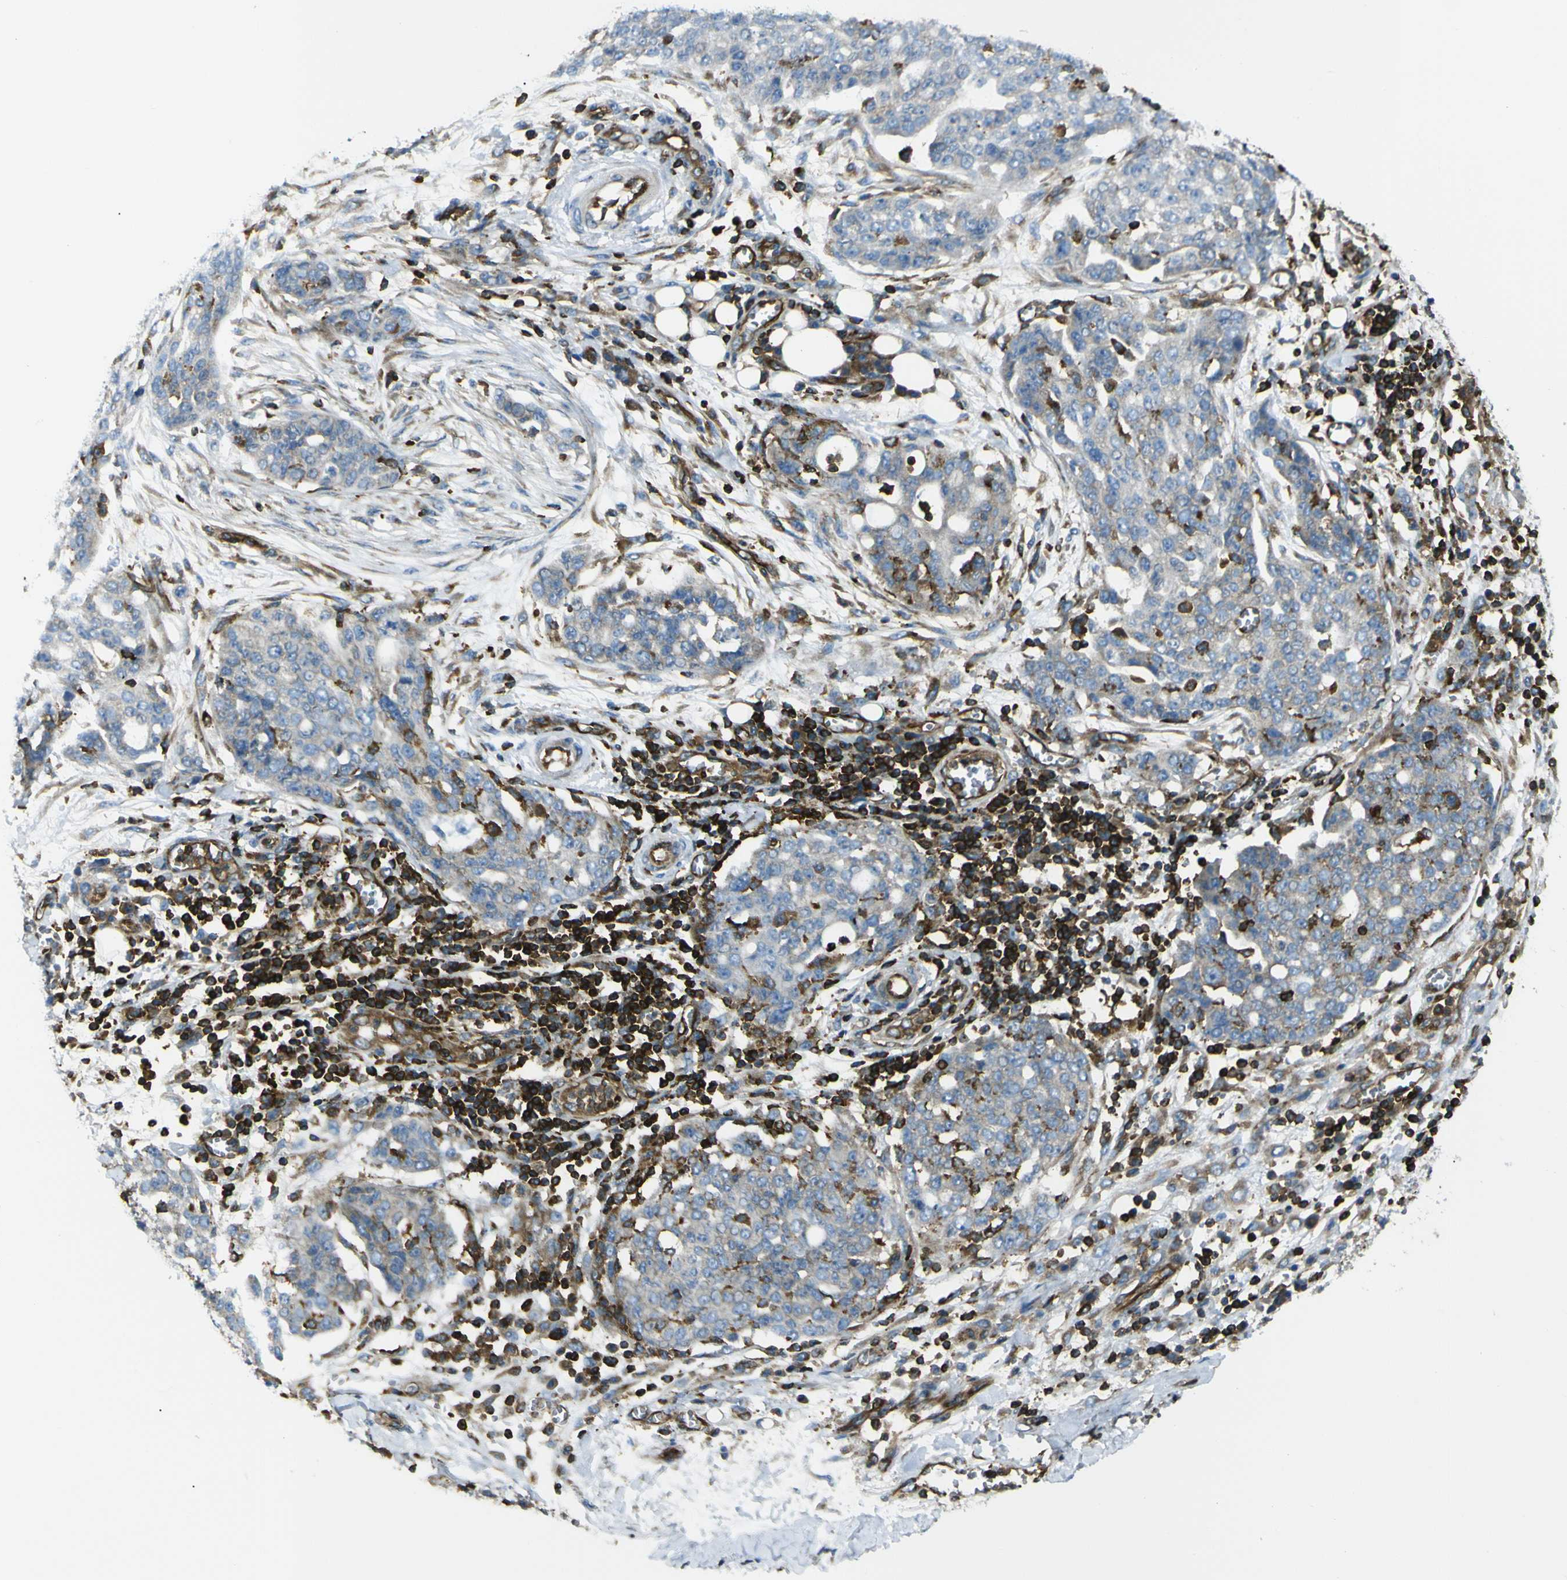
{"staining": {"intensity": "moderate", "quantity": "<25%", "location": "cytoplasmic/membranous"}, "tissue": "ovarian cancer", "cell_type": "Tumor cells", "image_type": "cancer", "snomed": [{"axis": "morphology", "description": "Cystadenocarcinoma, serous, NOS"}, {"axis": "topography", "description": "Soft tissue"}, {"axis": "topography", "description": "Ovary"}], "caption": "Brown immunohistochemical staining in ovarian cancer demonstrates moderate cytoplasmic/membranous expression in about <25% of tumor cells. (brown staining indicates protein expression, while blue staining denotes nuclei).", "gene": "ARHGEF1", "patient": {"sex": "female", "age": 57}}